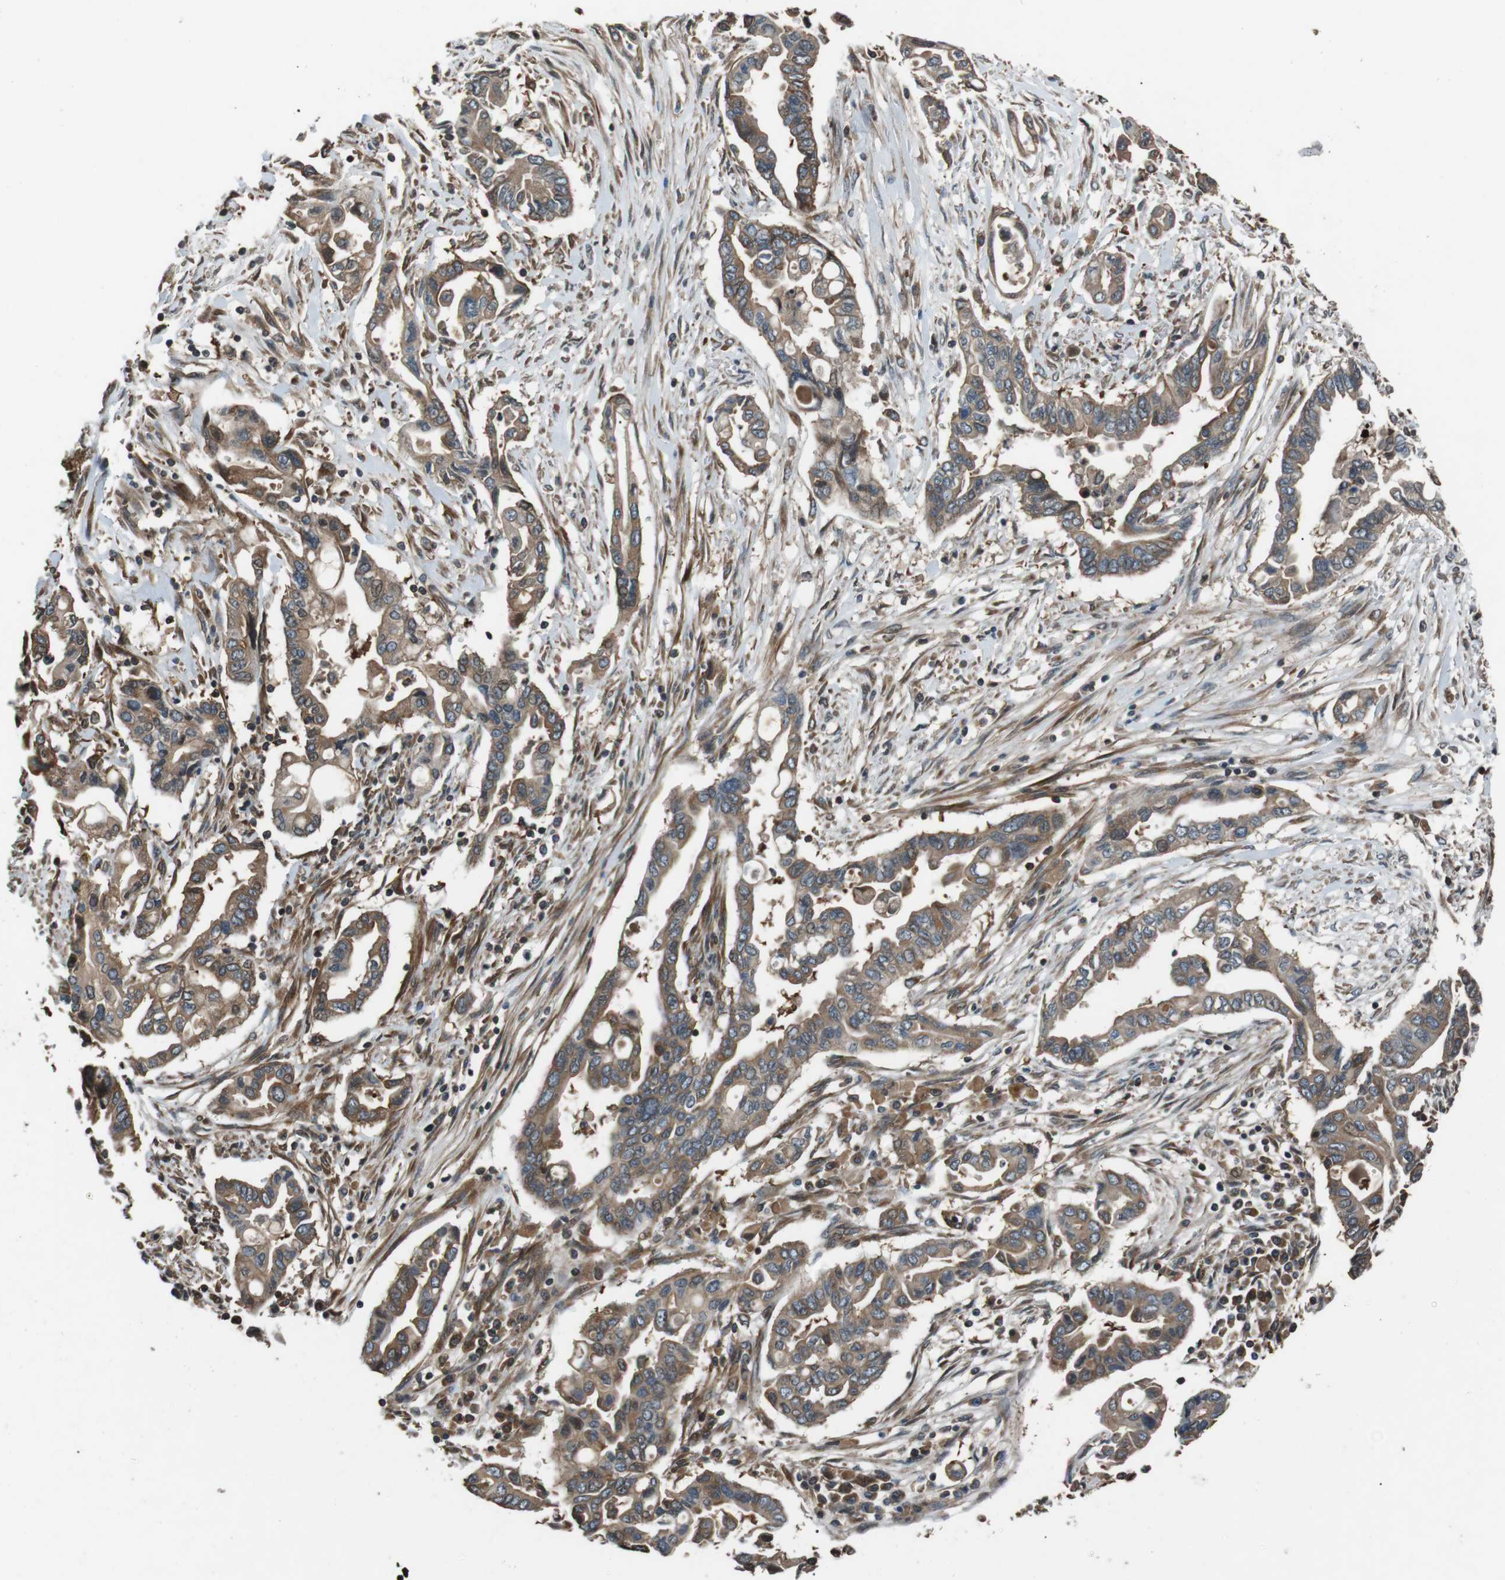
{"staining": {"intensity": "moderate", "quantity": ">75%", "location": "cytoplasmic/membranous"}, "tissue": "pancreatic cancer", "cell_type": "Tumor cells", "image_type": "cancer", "snomed": [{"axis": "morphology", "description": "Adenocarcinoma, NOS"}, {"axis": "topography", "description": "Pancreas"}], "caption": "Pancreatic cancer (adenocarcinoma) stained with a protein marker reveals moderate staining in tumor cells.", "gene": "GPR161", "patient": {"sex": "female", "age": 57}}